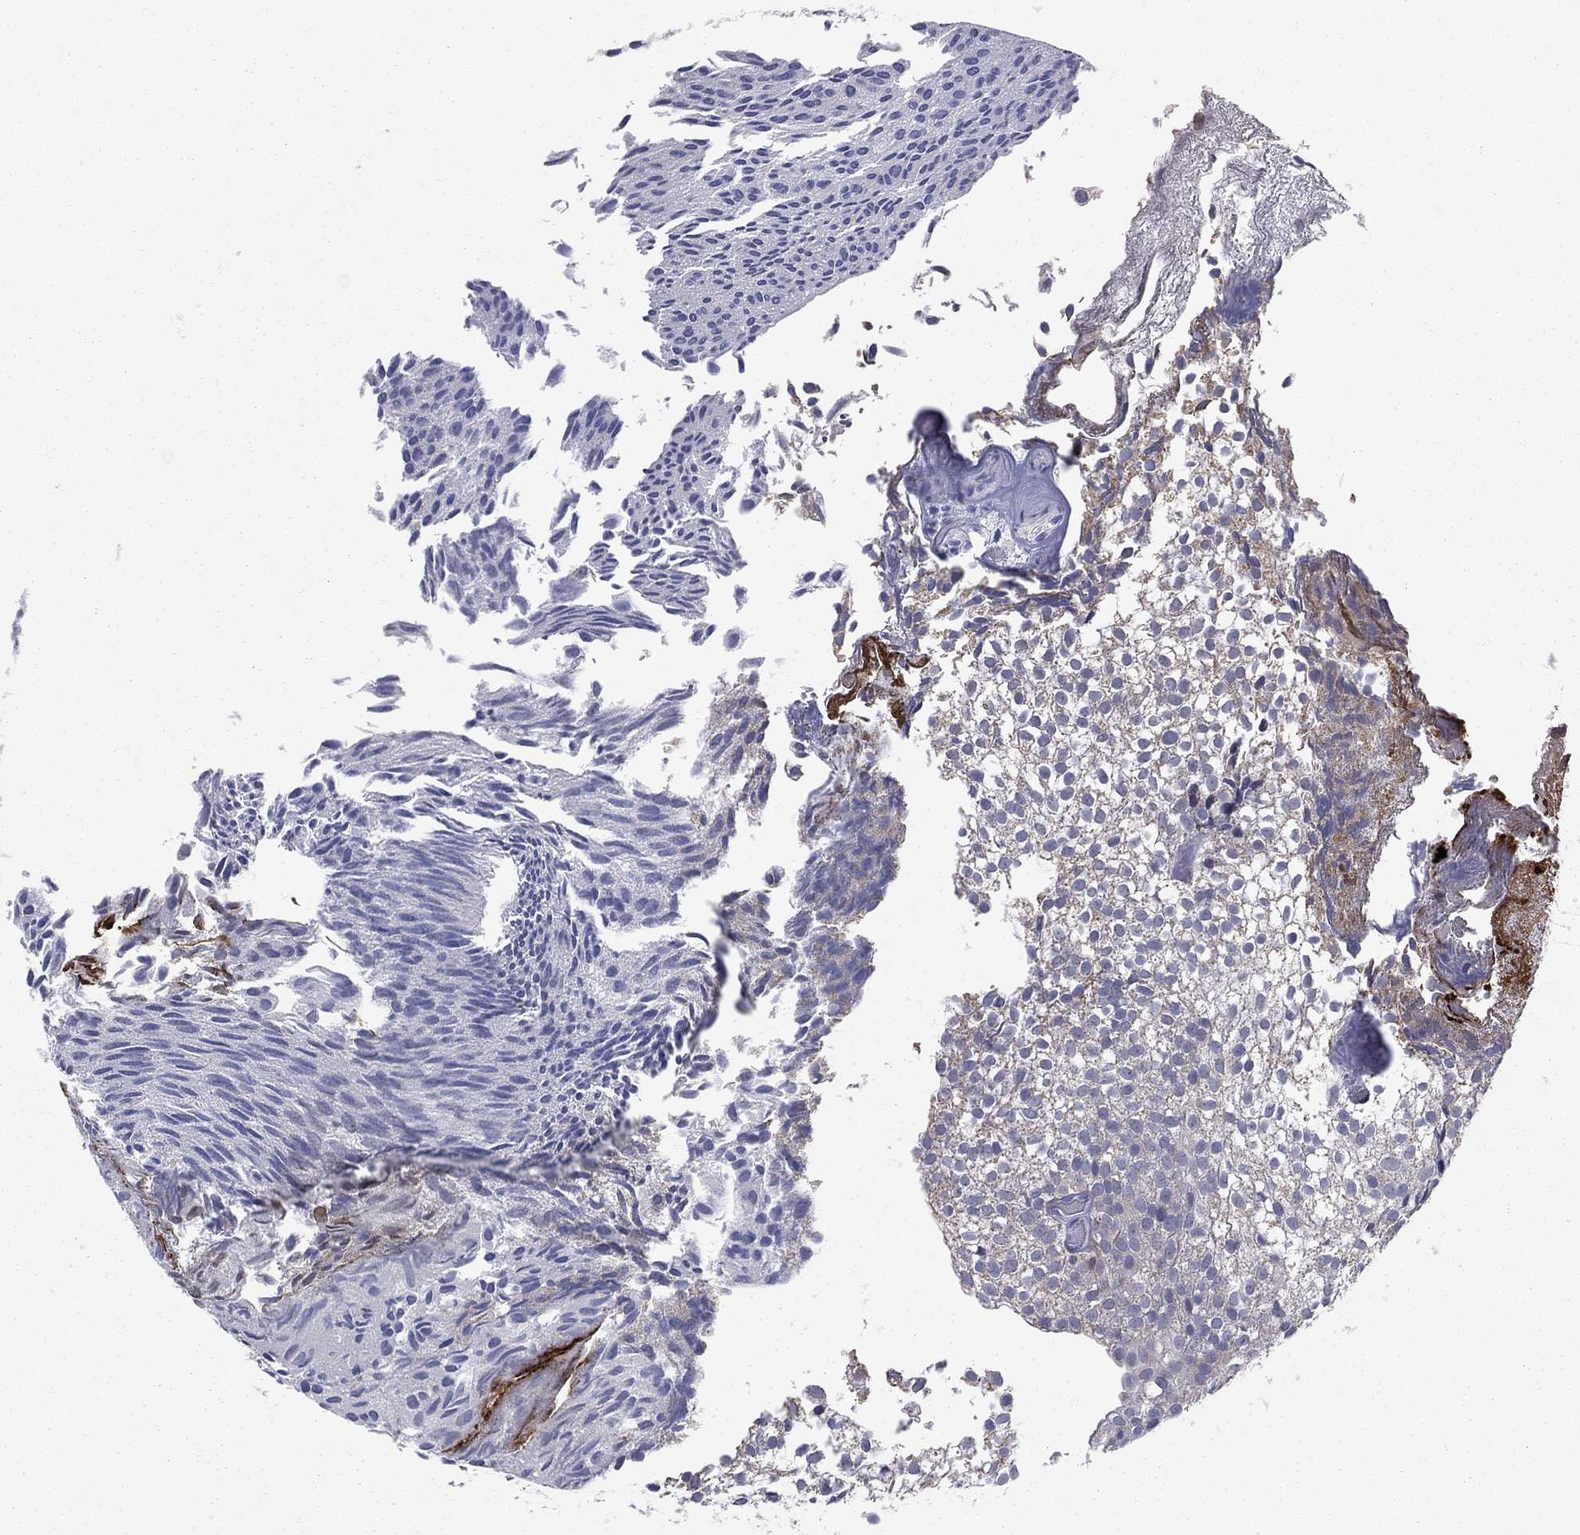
{"staining": {"intensity": "negative", "quantity": "none", "location": "none"}, "tissue": "urothelial cancer", "cell_type": "Tumor cells", "image_type": "cancer", "snomed": [{"axis": "morphology", "description": "Urothelial carcinoma, Low grade"}, {"axis": "topography", "description": "Urinary bladder"}], "caption": "Immunohistochemistry photomicrograph of neoplastic tissue: urothelial carcinoma (low-grade) stained with DAB (3,3'-diaminobenzidine) displays no significant protein staining in tumor cells.", "gene": "DOP1B", "patient": {"sex": "male", "age": 89}}